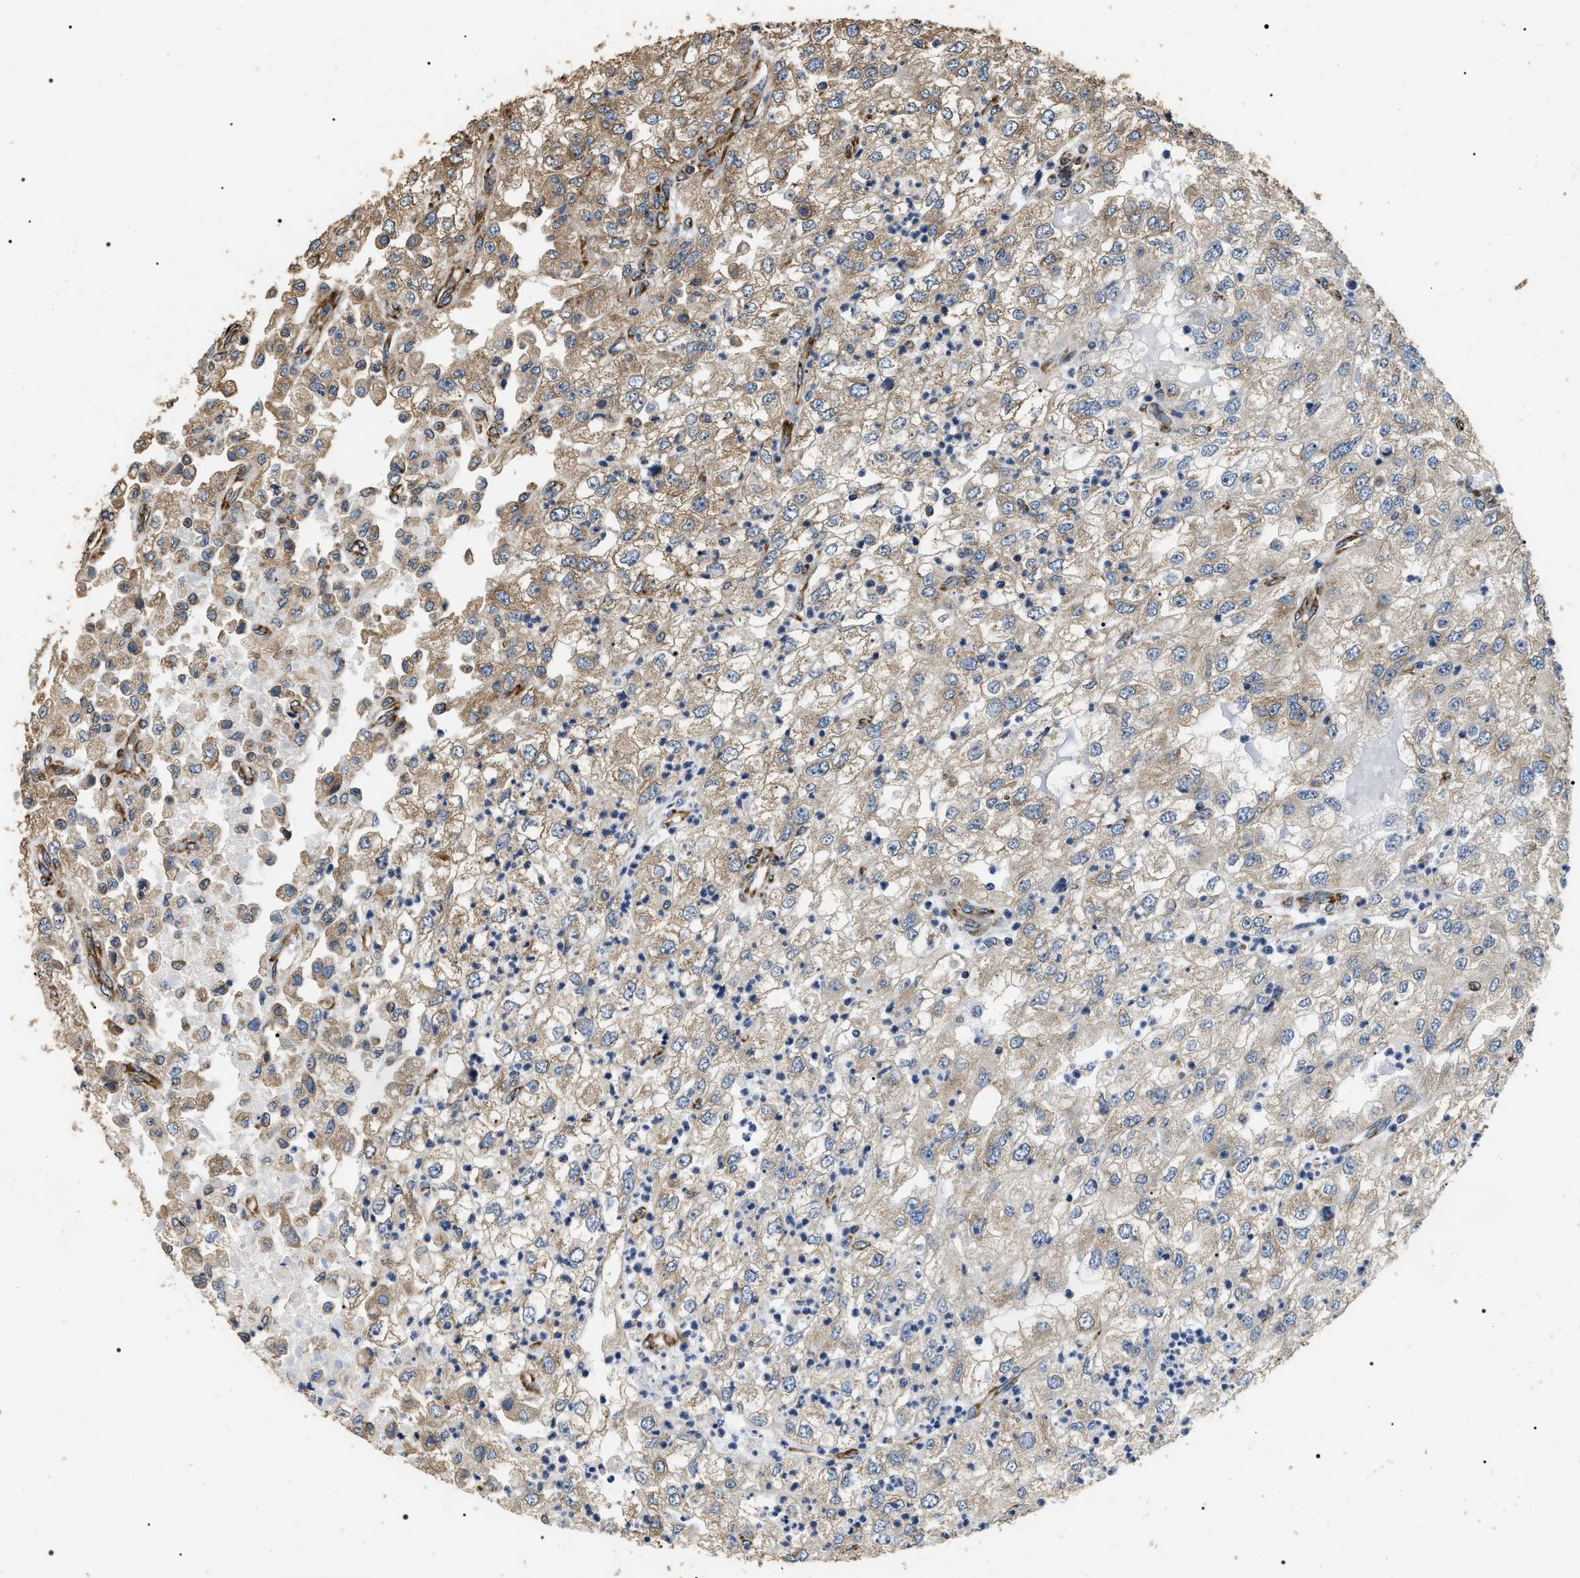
{"staining": {"intensity": "weak", "quantity": "25%-75%", "location": "cytoplasmic/membranous"}, "tissue": "renal cancer", "cell_type": "Tumor cells", "image_type": "cancer", "snomed": [{"axis": "morphology", "description": "Adenocarcinoma, NOS"}, {"axis": "topography", "description": "Kidney"}], "caption": "There is low levels of weak cytoplasmic/membranous positivity in tumor cells of renal adenocarcinoma, as demonstrated by immunohistochemical staining (brown color).", "gene": "KTN1", "patient": {"sex": "female", "age": 54}}